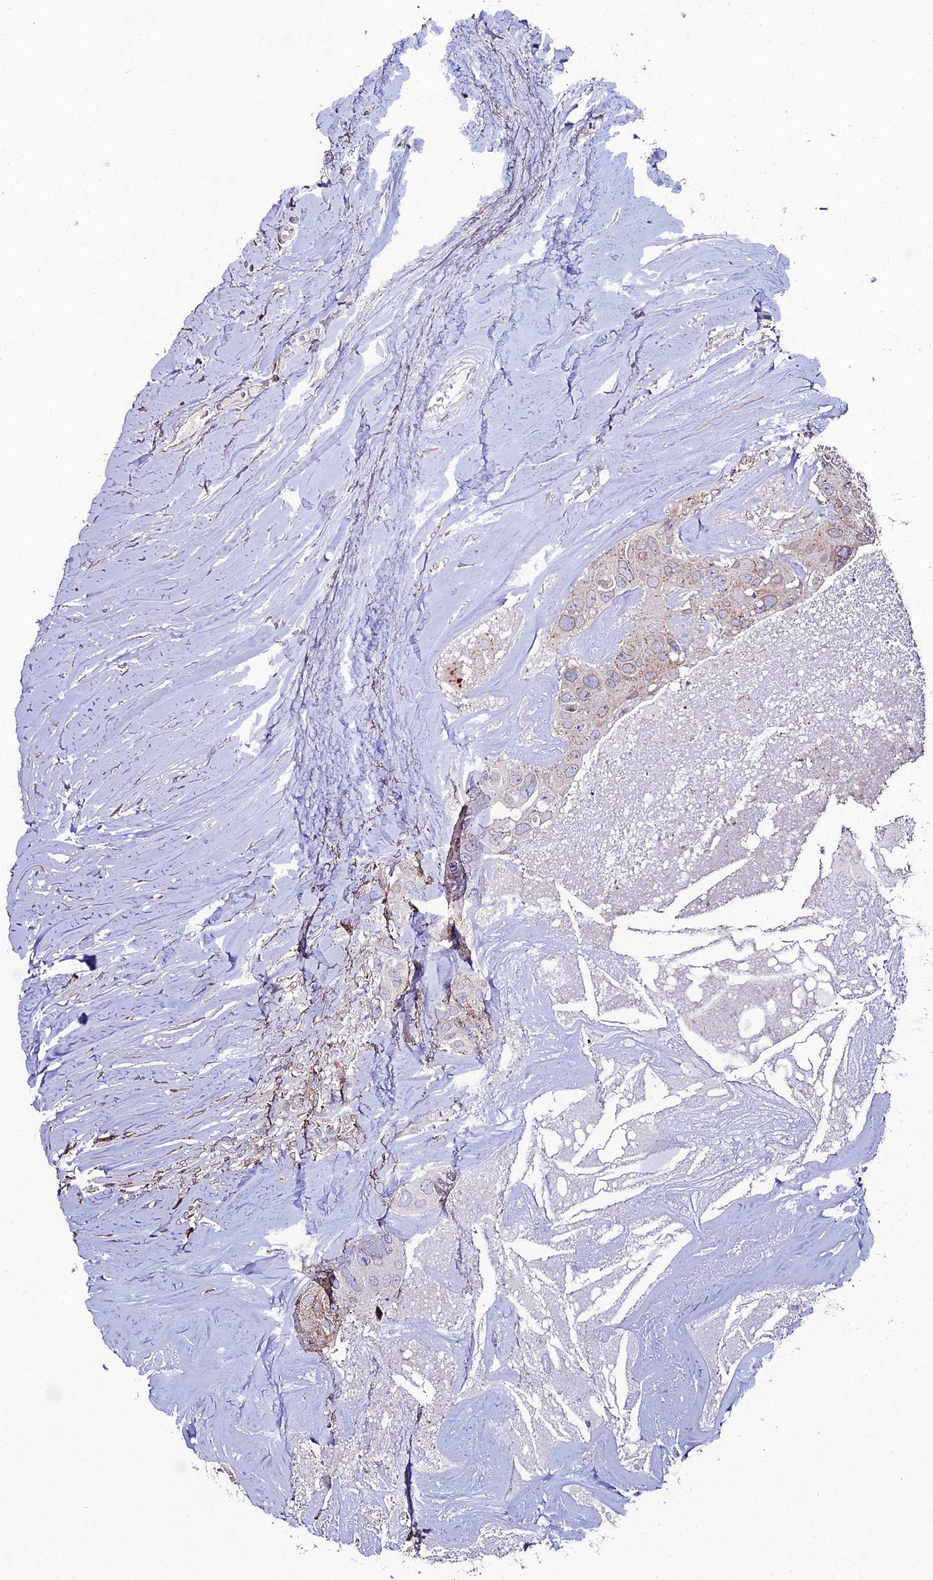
{"staining": {"intensity": "moderate", "quantity": "25%-75%", "location": "cytoplasmic/membranous,nuclear"}, "tissue": "head and neck cancer", "cell_type": "Tumor cells", "image_type": "cancer", "snomed": [{"axis": "morphology", "description": "Adenocarcinoma, NOS"}, {"axis": "morphology", "description": "Adenocarcinoma, metastatic, NOS"}, {"axis": "topography", "description": "Head-Neck"}], "caption": "Immunohistochemistry (DAB) staining of human adenocarcinoma (head and neck) demonstrates moderate cytoplasmic/membranous and nuclear protein staining in about 25%-75% of tumor cells.", "gene": "DDX19A", "patient": {"sex": "male", "age": 75}}